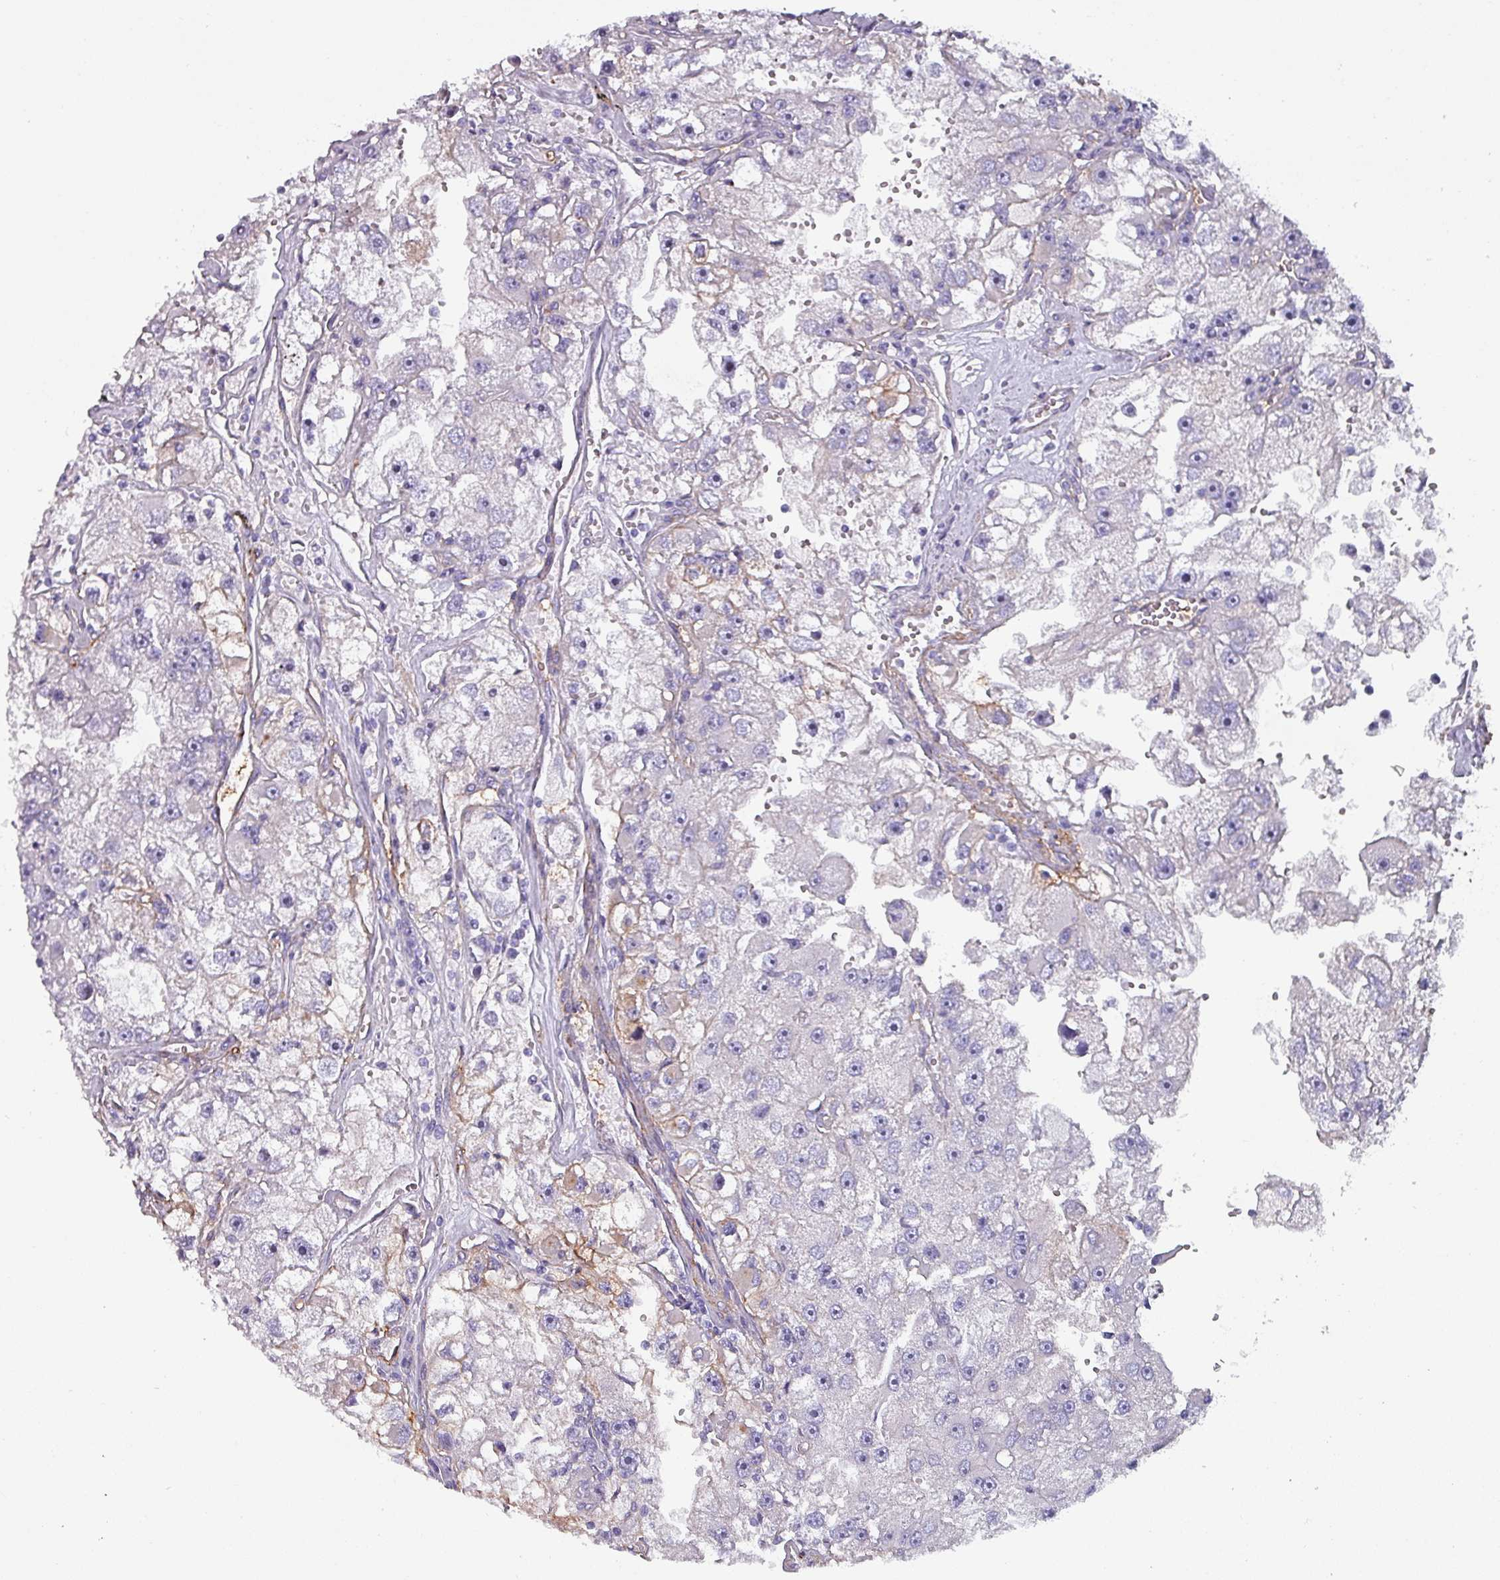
{"staining": {"intensity": "weak", "quantity": "<25%", "location": "cytoplasmic/membranous"}, "tissue": "renal cancer", "cell_type": "Tumor cells", "image_type": "cancer", "snomed": [{"axis": "morphology", "description": "Adenocarcinoma, NOS"}, {"axis": "topography", "description": "Kidney"}], "caption": "Tumor cells are negative for brown protein staining in renal adenocarcinoma.", "gene": "ZNF816-ZNF321P", "patient": {"sex": "male", "age": 63}}